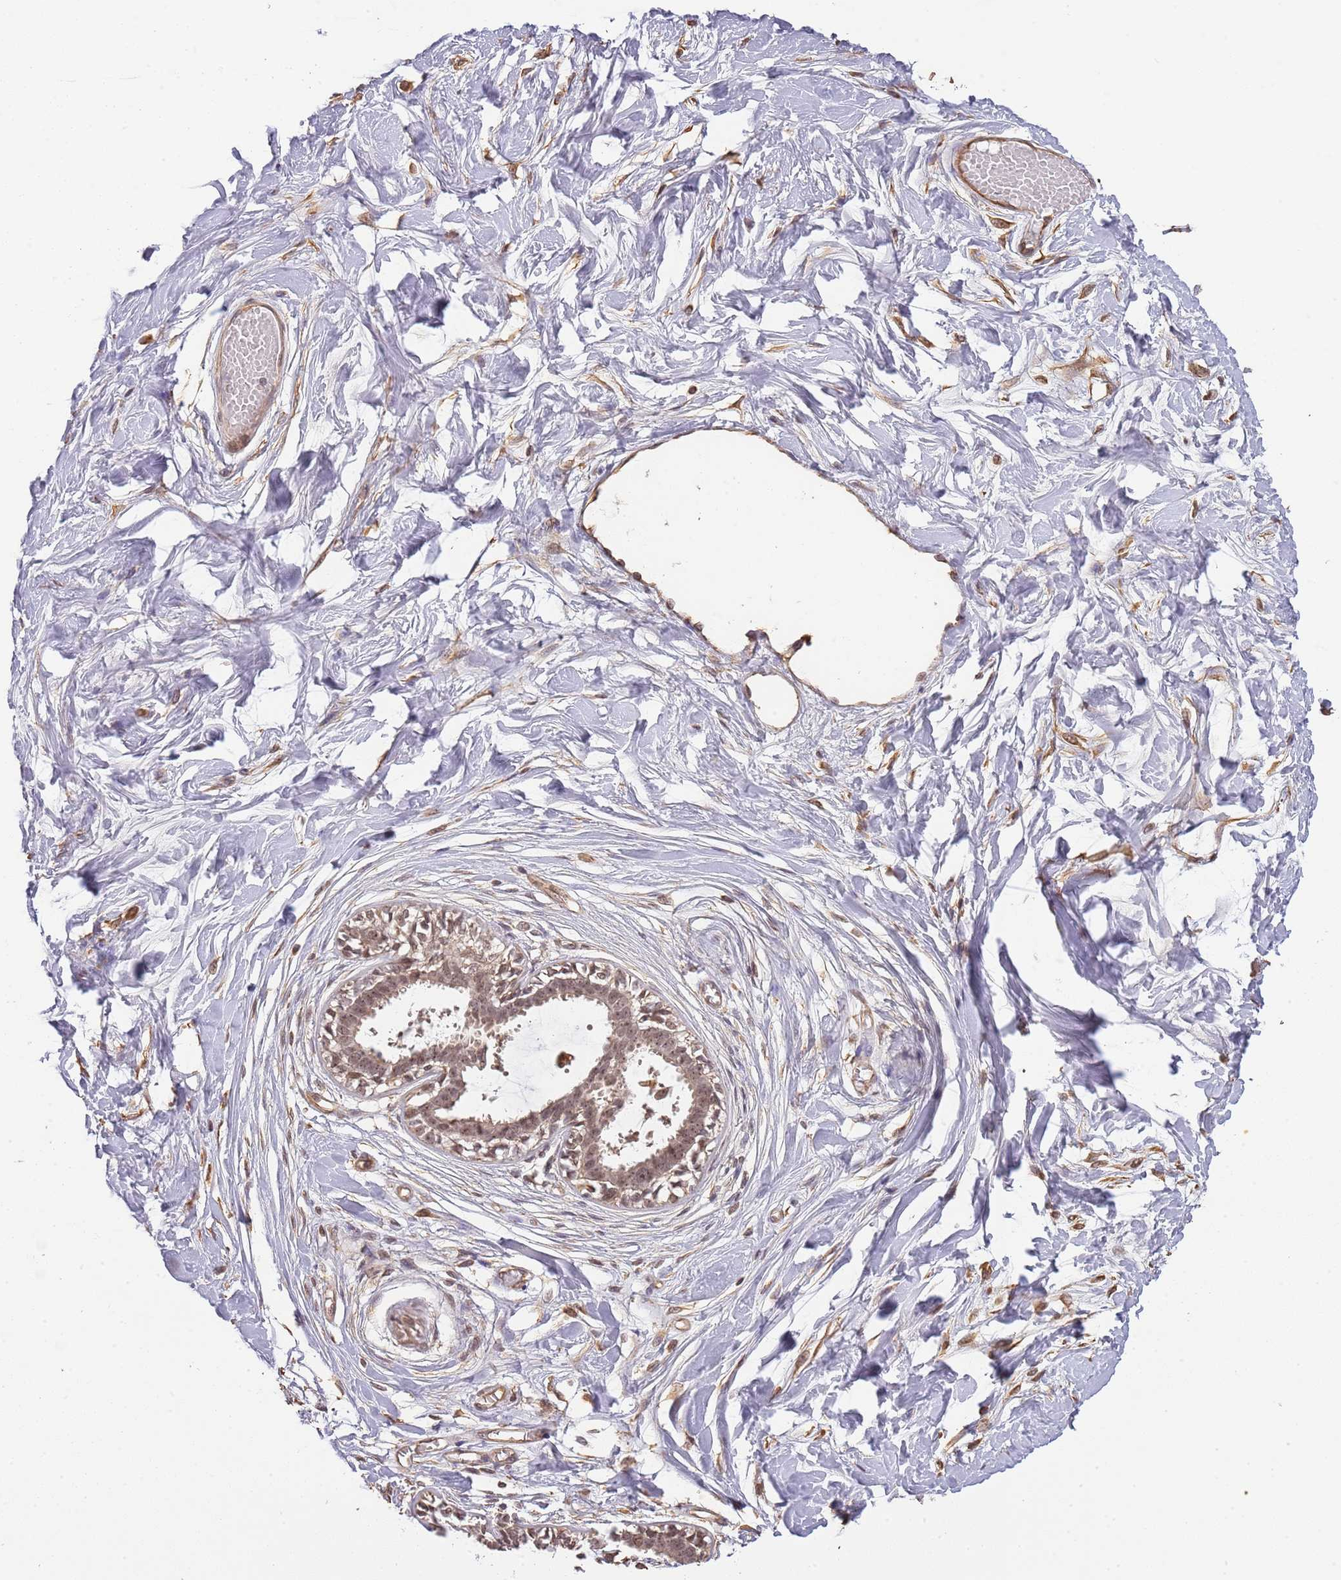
{"staining": {"intensity": "moderate", "quantity": ">75%", "location": "cytoplasmic/membranous"}, "tissue": "breast", "cell_type": "Adipocytes", "image_type": "normal", "snomed": [{"axis": "morphology", "description": "Normal tissue, NOS"}, {"axis": "topography", "description": "Breast"}], "caption": "This histopathology image exhibits IHC staining of benign breast, with medium moderate cytoplasmic/membranous staining in about >75% of adipocytes.", "gene": "SURF2", "patient": {"sex": "female", "age": 45}}